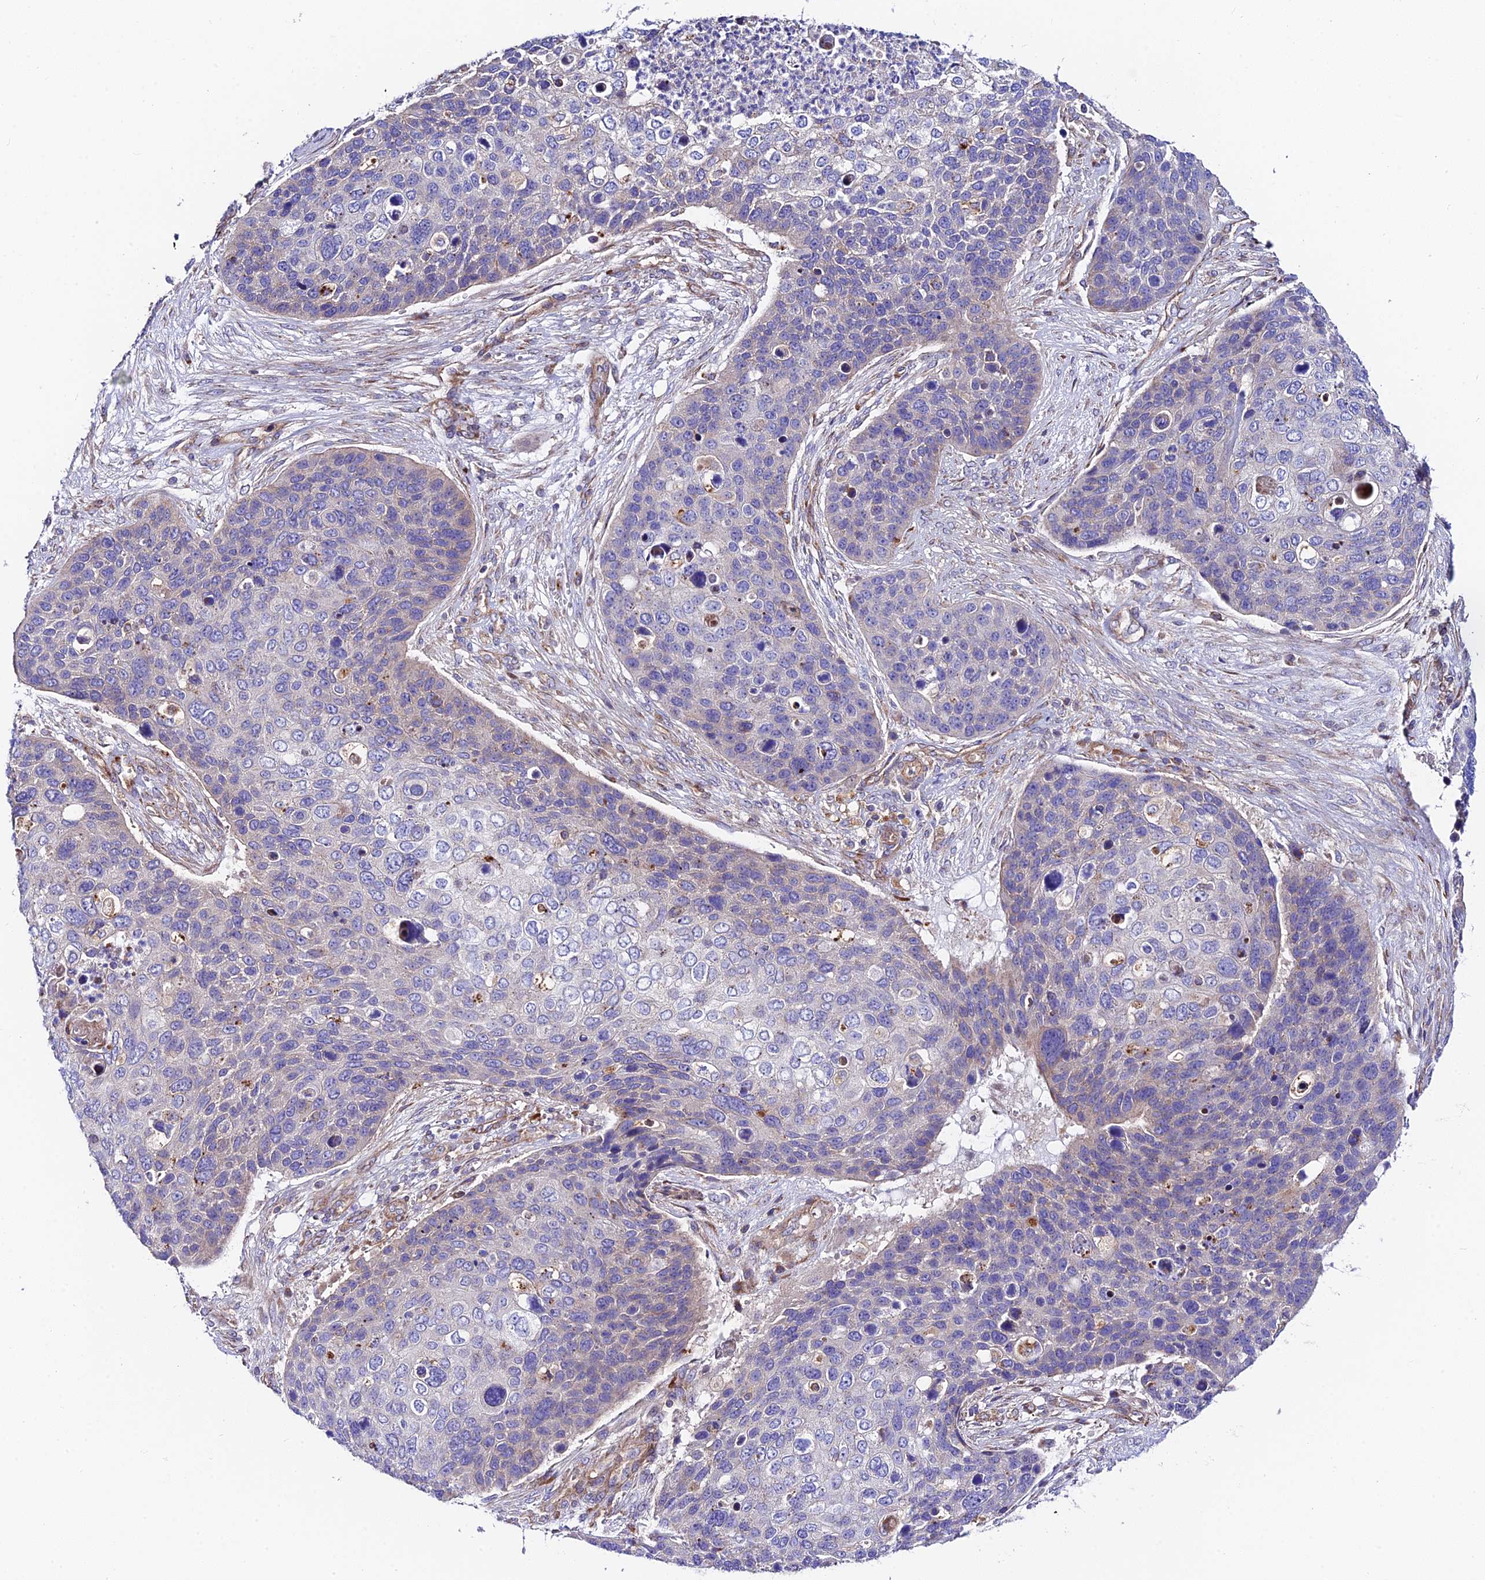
{"staining": {"intensity": "weak", "quantity": "<25%", "location": "cytoplasmic/membranous"}, "tissue": "skin cancer", "cell_type": "Tumor cells", "image_type": "cancer", "snomed": [{"axis": "morphology", "description": "Basal cell carcinoma"}, {"axis": "topography", "description": "Skin"}], "caption": "The histopathology image demonstrates no staining of tumor cells in skin cancer.", "gene": "VPS13C", "patient": {"sex": "female", "age": 74}}